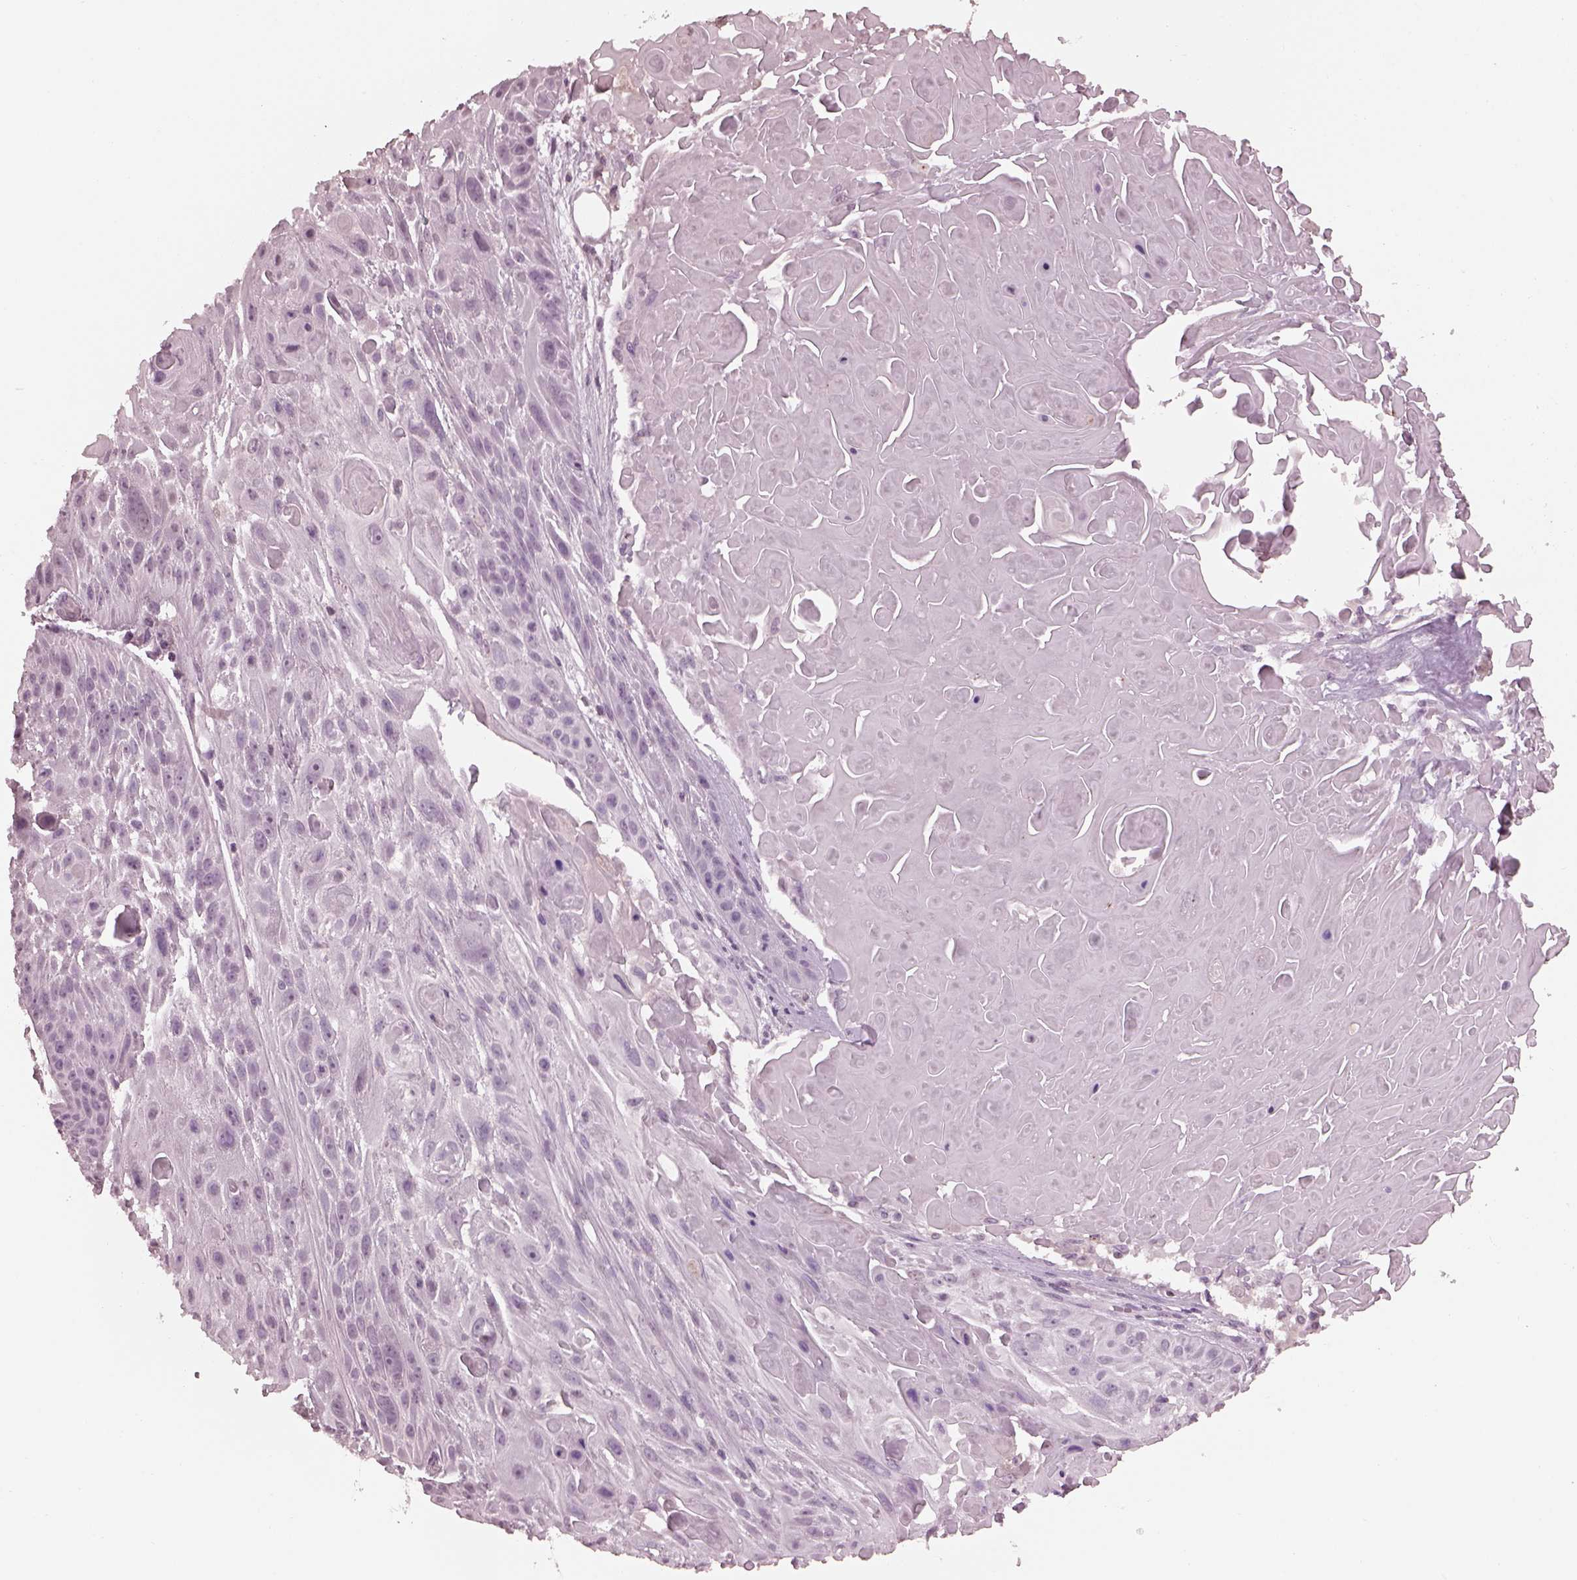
{"staining": {"intensity": "negative", "quantity": "none", "location": "none"}, "tissue": "skin cancer", "cell_type": "Tumor cells", "image_type": "cancer", "snomed": [{"axis": "morphology", "description": "Squamous cell carcinoma, NOS"}, {"axis": "topography", "description": "Skin"}, {"axis": "topography", "description": "Anal"}], "caption": "Squamous cell carcinoma (skin) was stained to show a protein in brown. There is no significant staining in tumor cells. The staining is performed using DAB (3,3'-diaminobenzidine) brown chromogen with nuclei counter-stained in using hematoxylin.", "gene": "TSKS", "patient": {"sex": "female", "age": 75}}